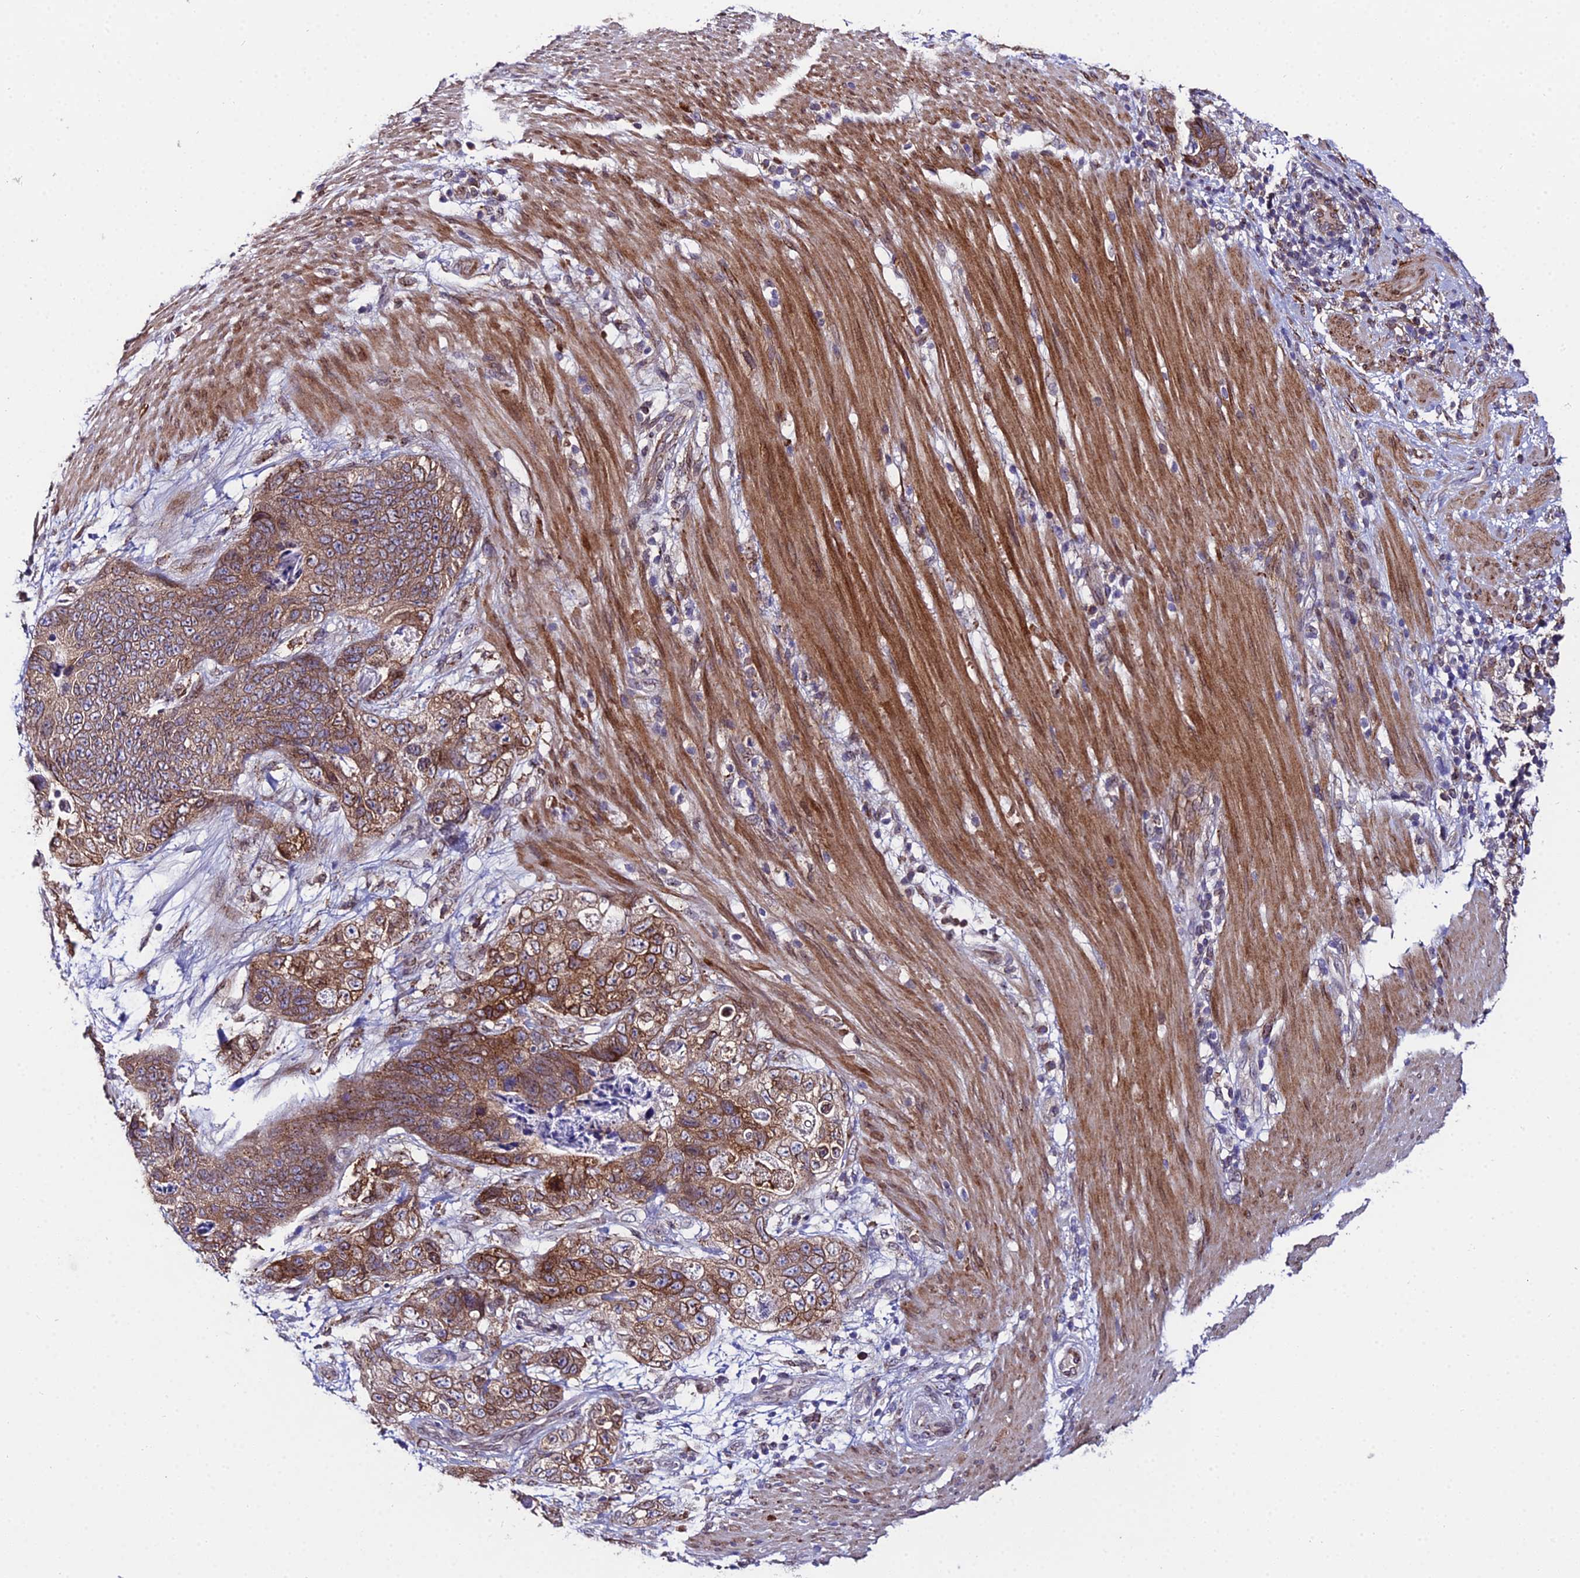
{"staining": {"intensity": "strong", "quantity": "25%-75%", "location": "cytoplasmic/membranous,nuclear"}, "tissue": "stomach cancer", "cell_type": "Tumor cells", "image_type": "cancer", "snomed": [{"axis": "morphology", "description": "Normal tissue, NOS"}, {"axis": "morphology", "description": "Adenocarcinoma, NOS"}, {"axis": "topography", "description": "Stomach"}], "caption": "Stomach adenocarcinoma stained with a protein marker displays strong staining in tumor cells.", "gene": "DDX19A", "patient": {"sex": "female", "age": 89}}